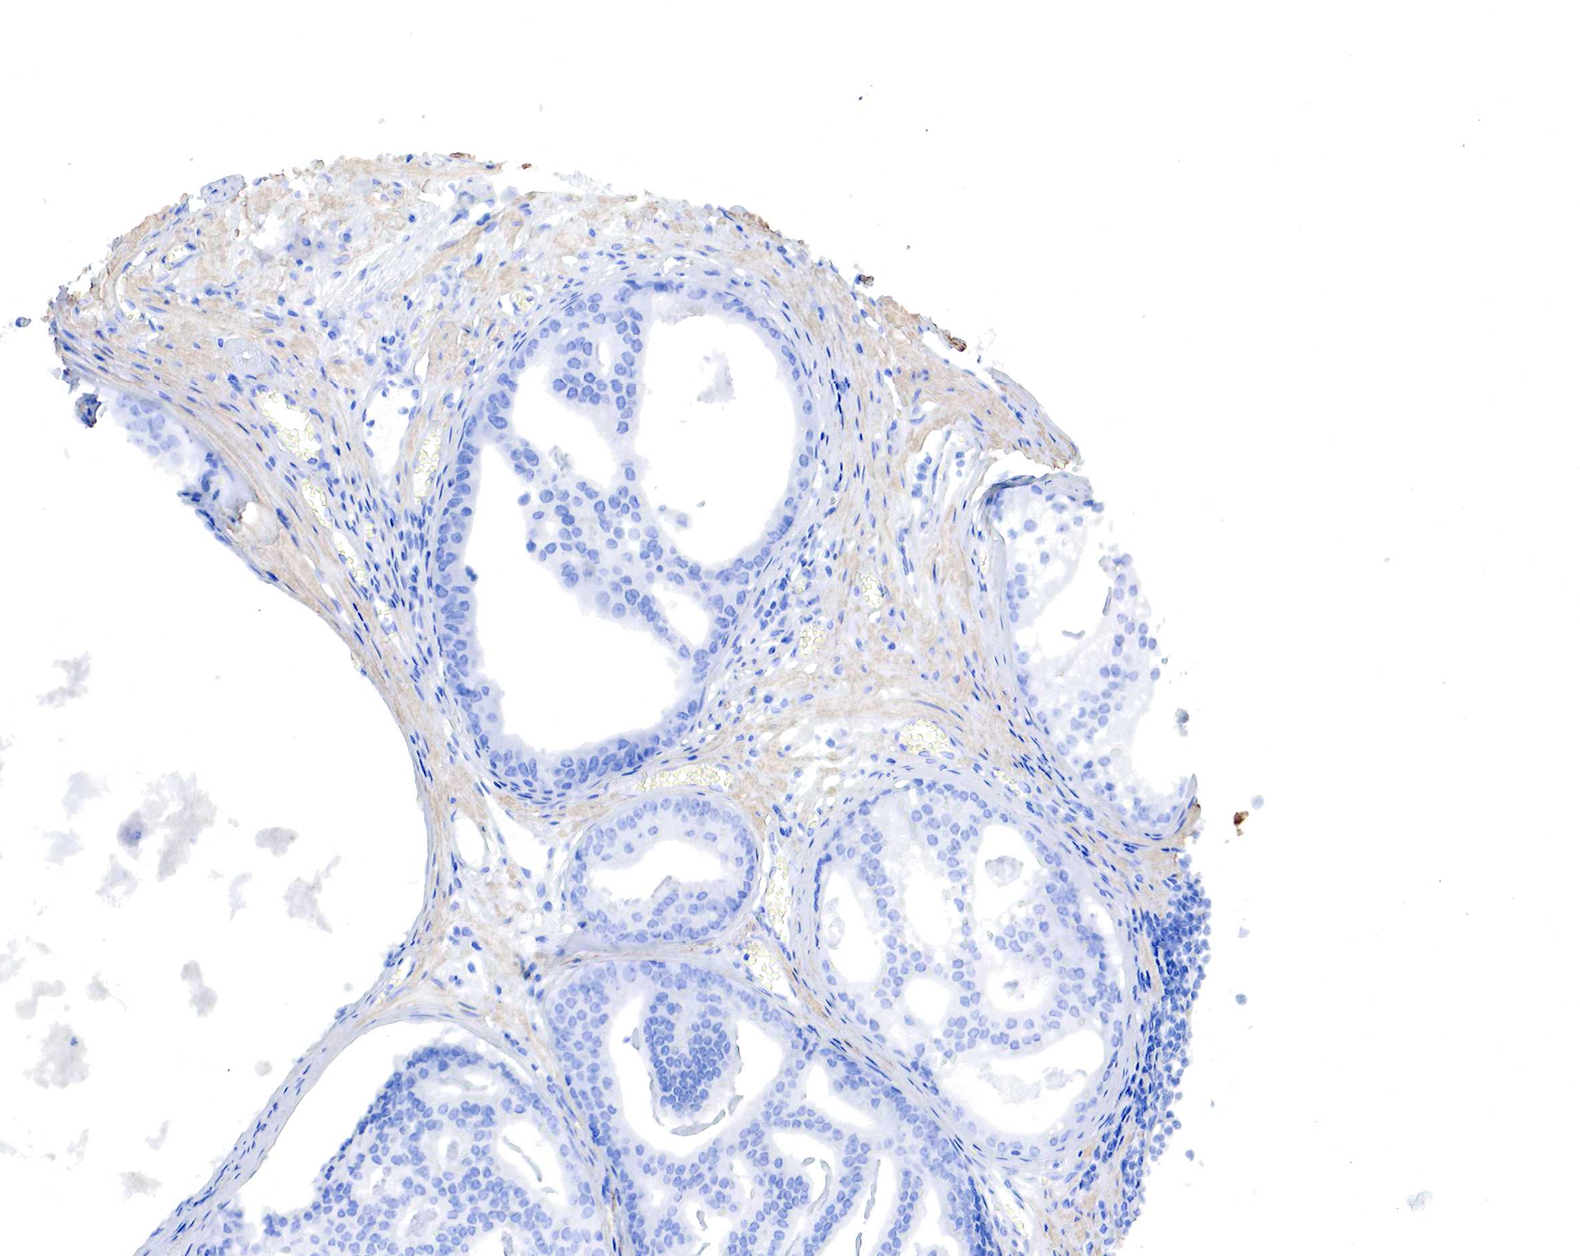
{"staining": {"intensity": "negative", "quantity": "none", "location": "none"}, "tissue": "prostate cancer", "cell_type": "Tumor cells", "image_type": "cancer", "snomed": [{"axis": "morphology", "description": "Adenocarcinoma, High grade"}, {"axis": "topography", "description": "Prostate"}], "caption": "Histopathology image shows no significant protein positivity in tumor cells of prostate cancer (adenocarcinoma (high-grade)).", "gene": "TPM1", "patient": {"sex": "male", "age": 56}}